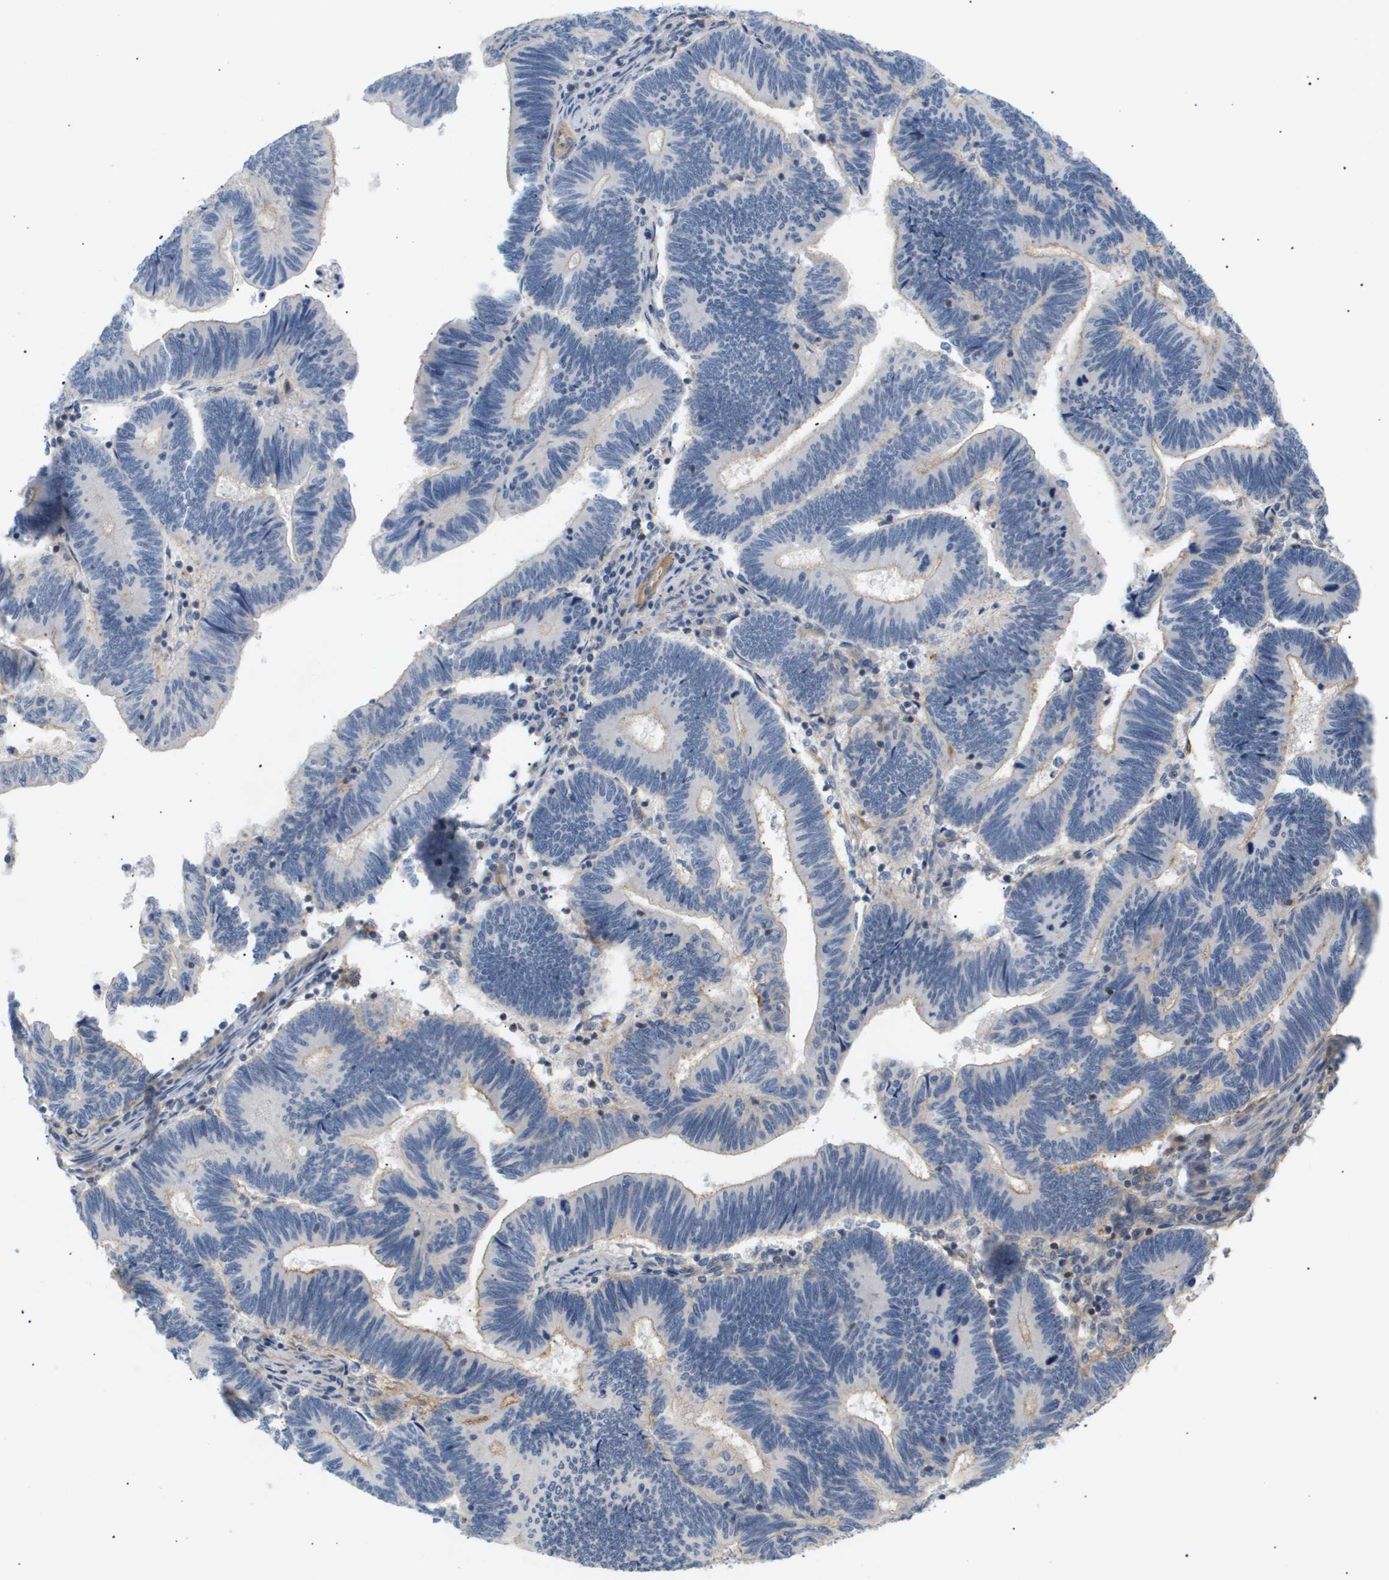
{"staining": {"intensity": "negative", "quantity": "none", "location": "none"}, "tissue": "pancreatic cancer", "cell_type": "Tumor cells", "image_type": "cancer", "snomed": [{"axis": "morphology", "description": "Adenocarcinoma, NOS"}, {"axis": "topography", "description": "Pancreas"}], "caption": "This is an immunohistochemistry image of human pancreatic adenocarcinoma. There is no positivity in tumor cells.", "gene": "CORO2B", "patient": {"sex": "female", "age": 70}}